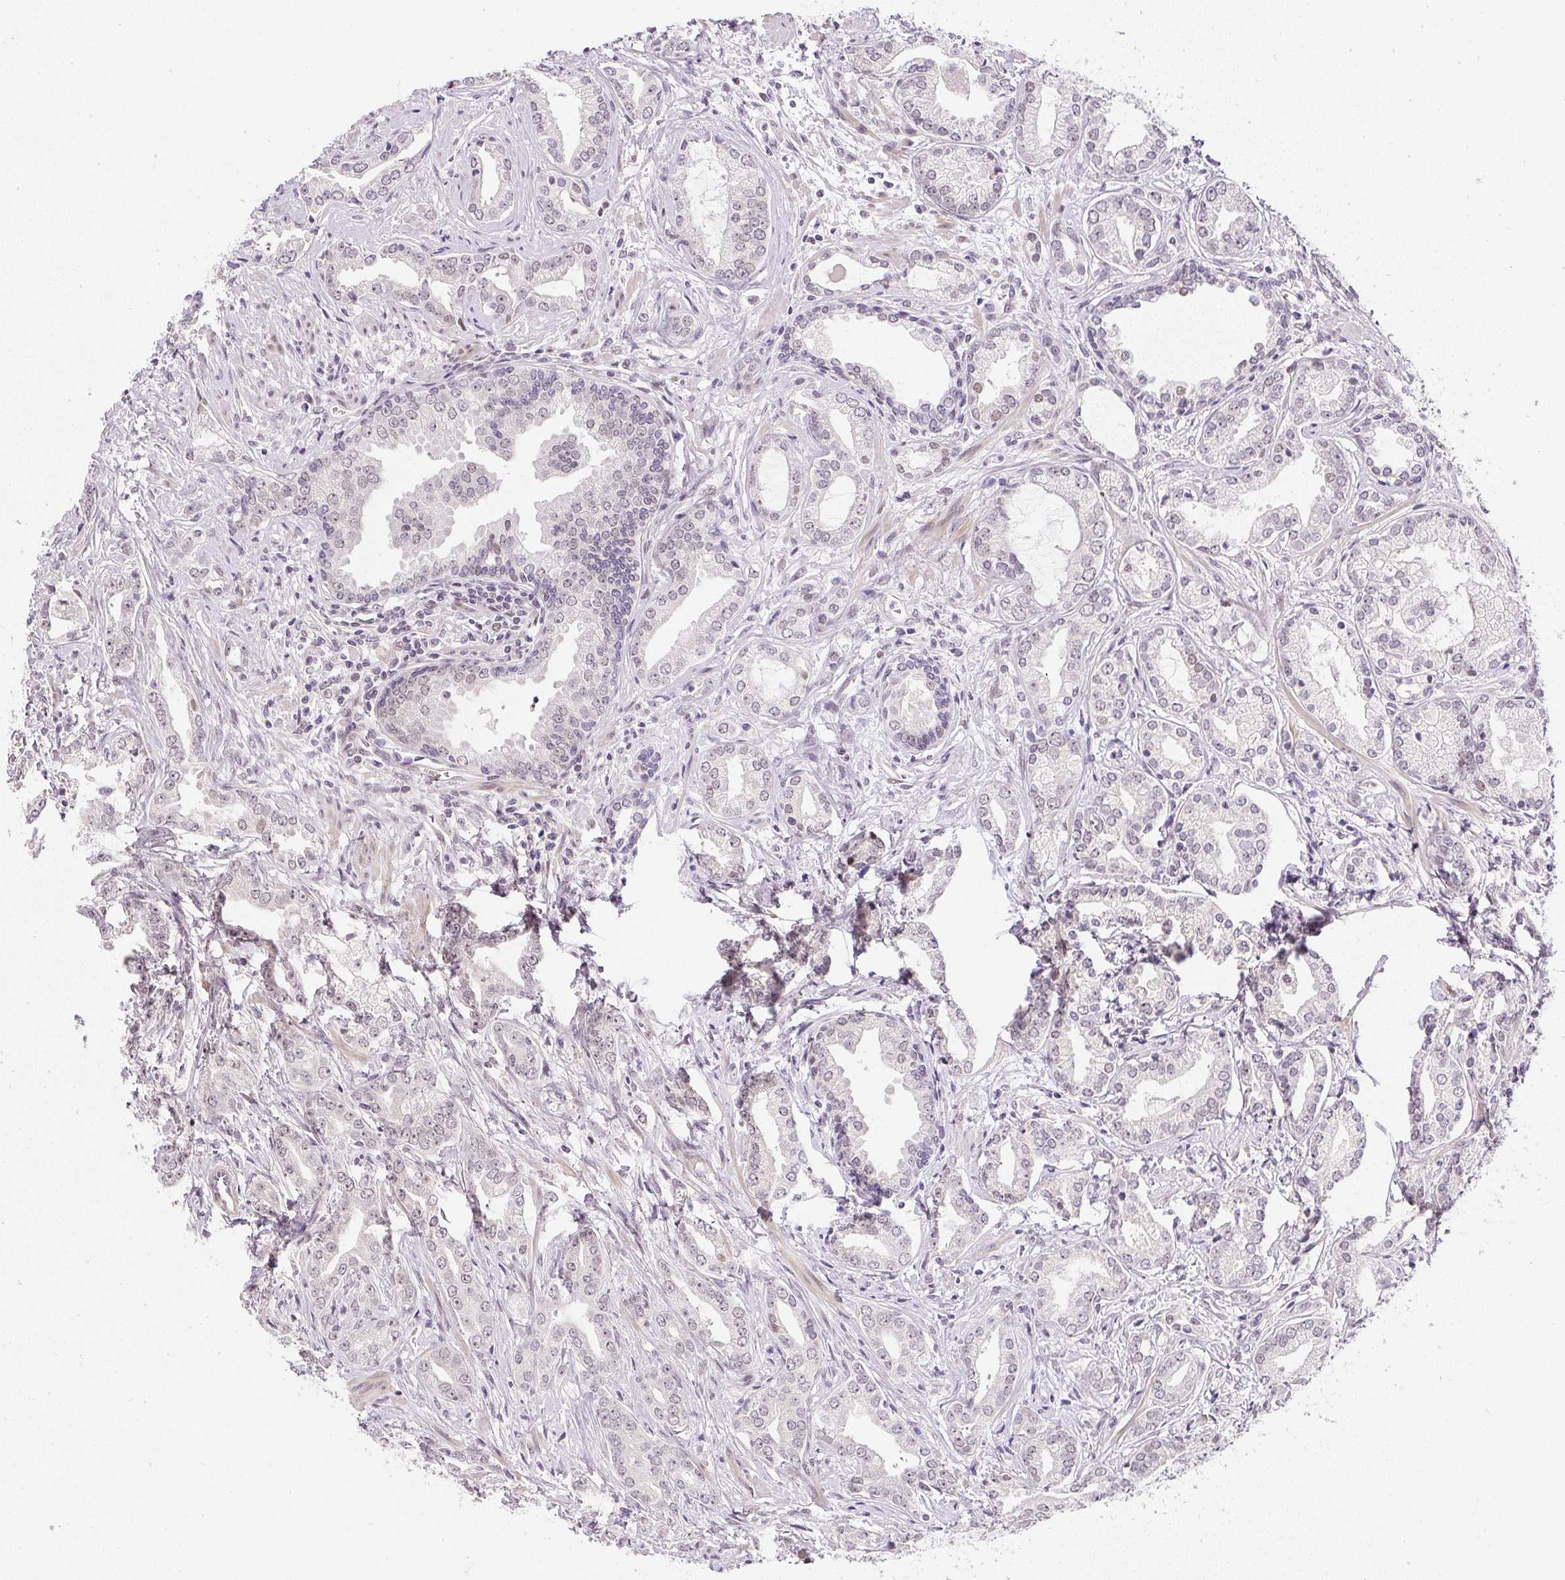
{"staining": {"intensity": "weak", "quantity": ">75%", "location": "nuclear"}, "tissue": "prostate cancer", "cell_type": "Tumor cells", "image_type": "cancer", "snomed": [{"axis": "morphology", "description": "Adenocarcinoma, Medium grade"}, {"axis": "topography", "description": "Prostate"}], "caption": "There is low levels of weak nuclear positivity in tumor cells of prostate medium-grade adenocarcinoma, as demonstrated by immunohistochemical staining (brown color).", "gene": "DPPA4", "patient": {"sex": "male", "age": 57}}